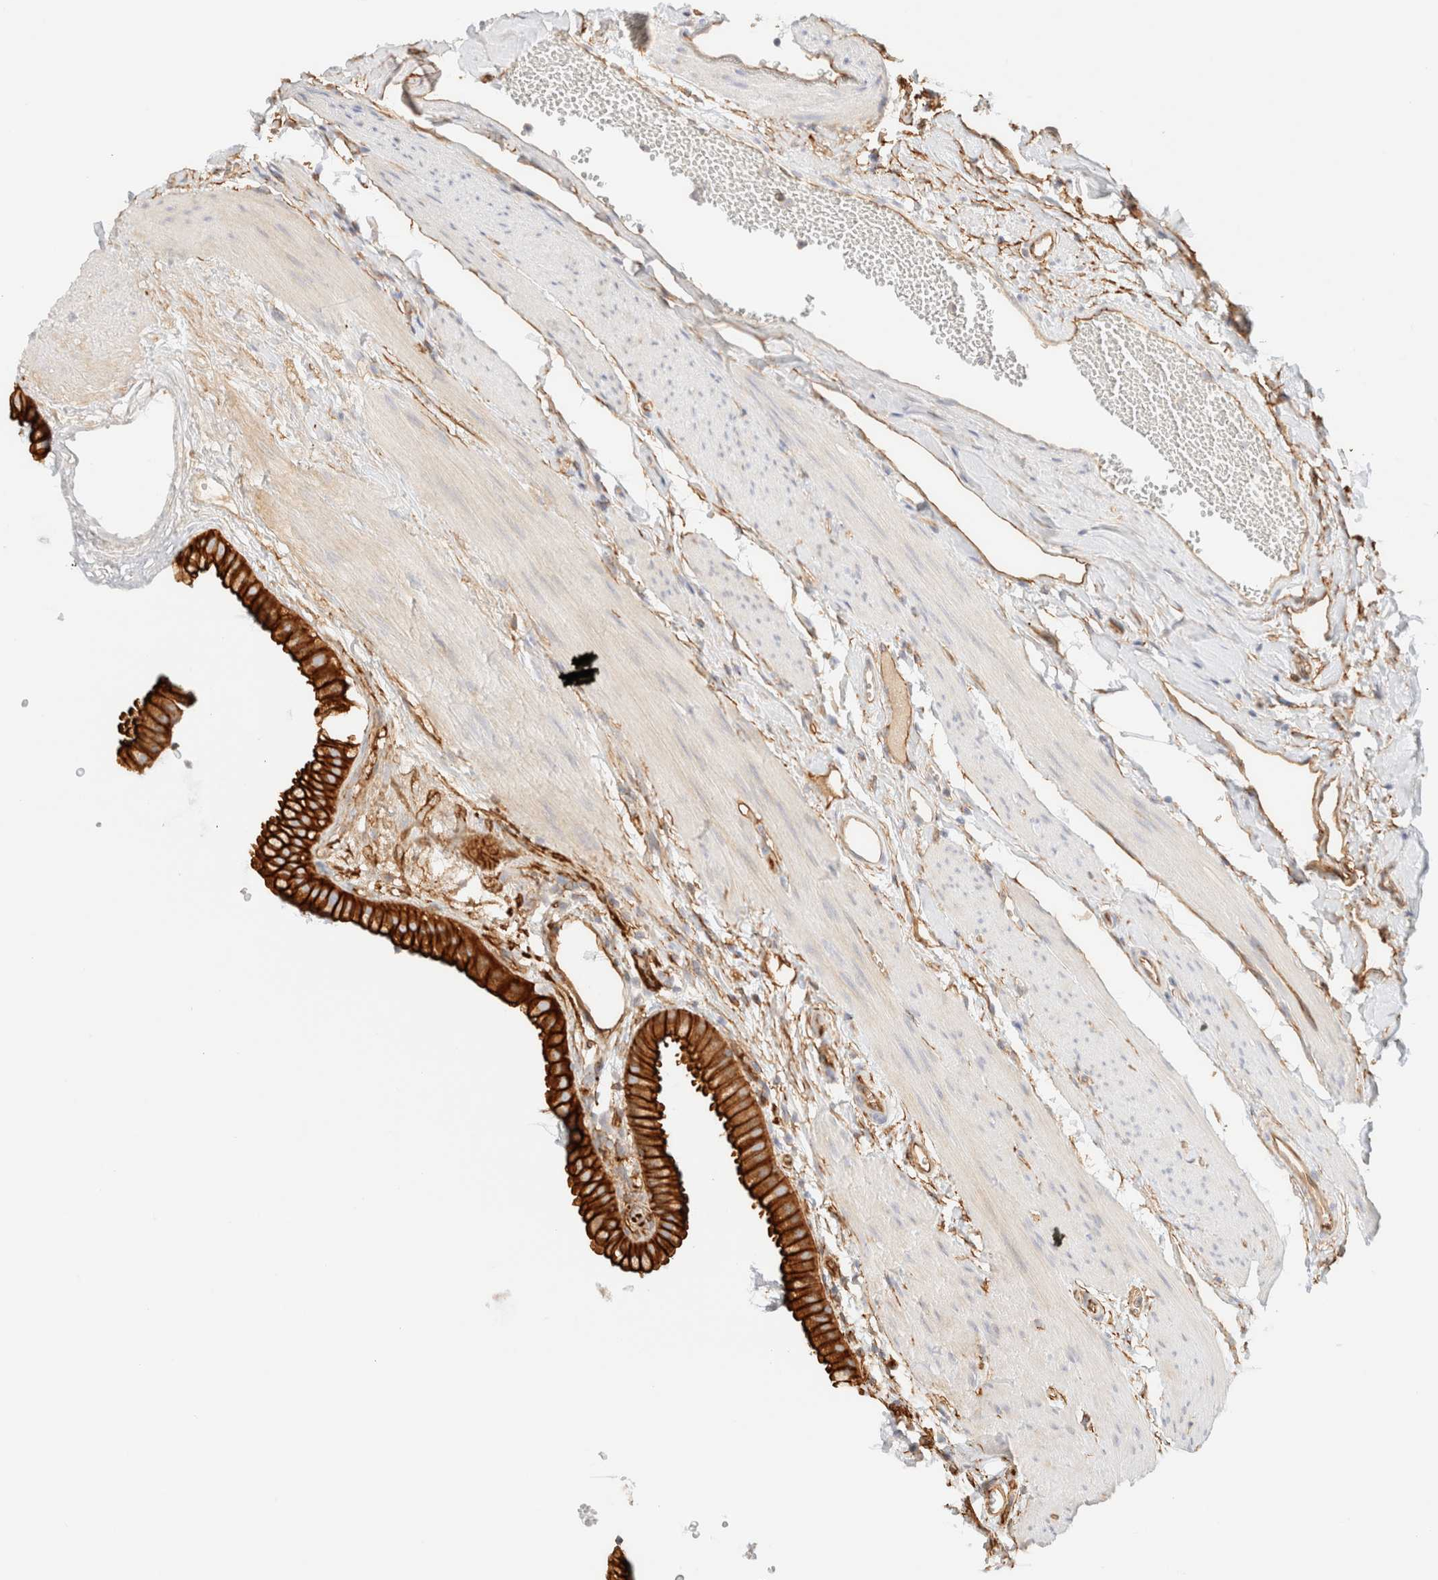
{"staining": {"intensity": "strong", "quantity": ">75%", "location": "cytoplasmic/membranous"}, "tissue": "gallbladder", "cell_type": "Glandular cells", "image_type": "normal", "snomed": [{"axis": "morphology", "description": "Normal tissue, NOS"}, {"axis": "topography", "description": "Gallbladder"}], "caption": "Gallbladder stained with DAB (3,3'-diaminobenzidine) immunohistochemistry (IHC) exhibits high levels of strong cytoplasmic/membranous staining in approximately >75% of glandular cells. (IHC, brightfield microscopy, high magnification).", "gene": "CYB5R4", "patient": {"sex": "female", "age": 64}}